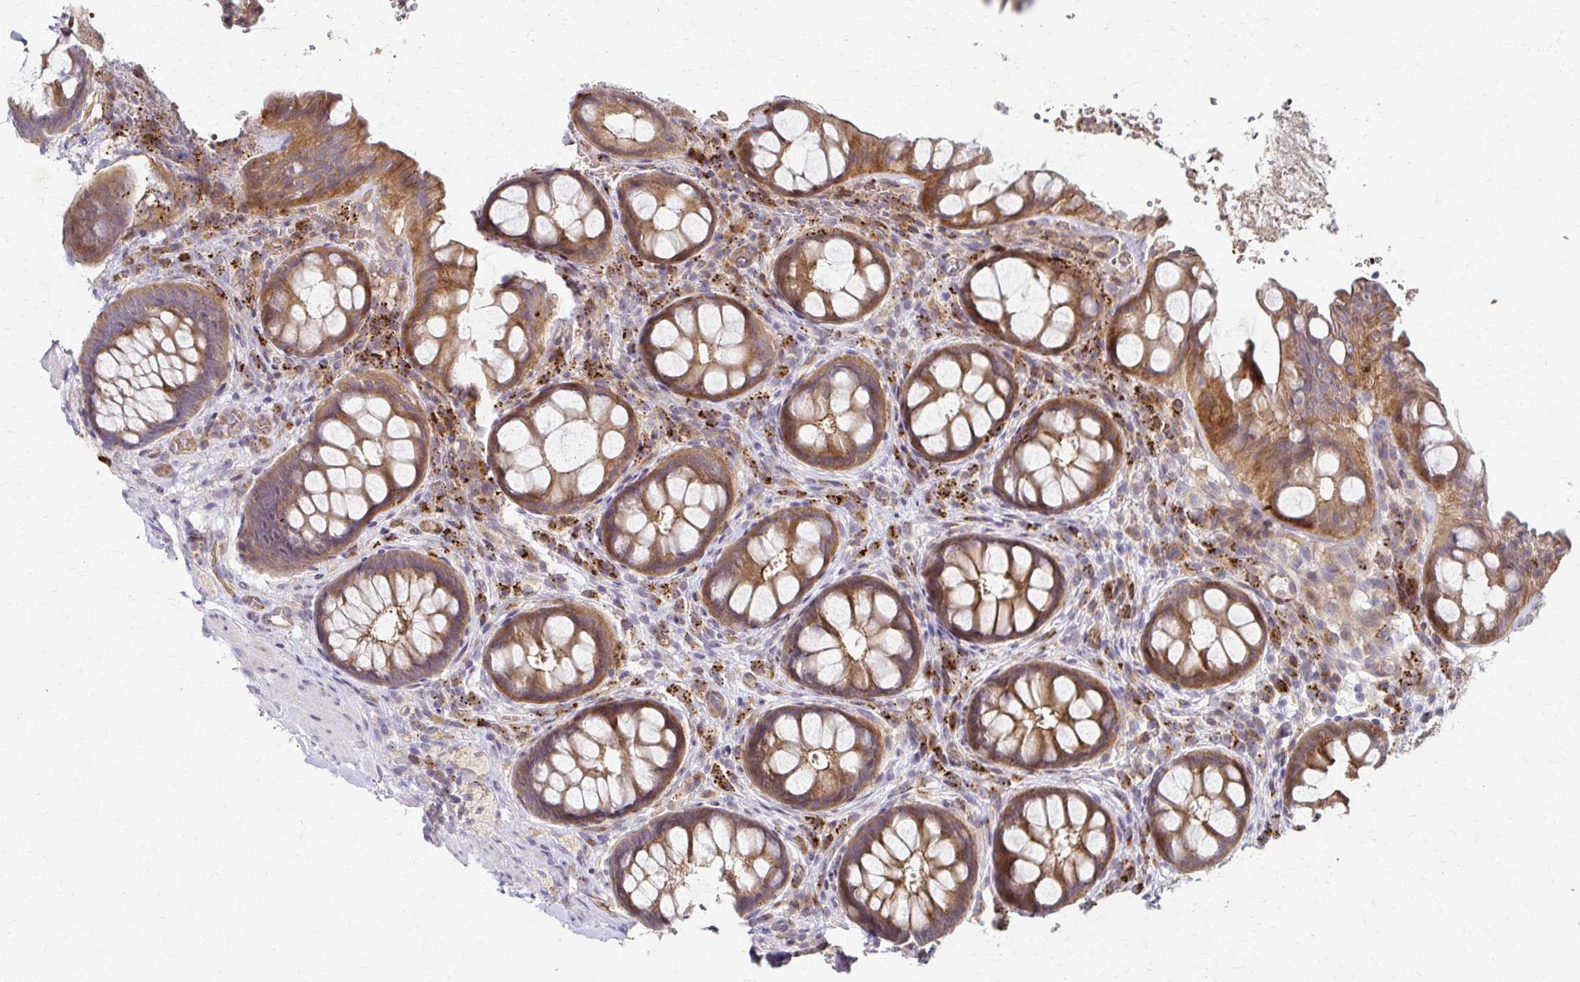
{"staining": {"intensity": "moderate", "quantity": "25%-75%", "location": "cytoplasmic/membranous"}, "tissue": "rectum", "cell_type": "Glandular cells", "image_type": "normal", "snomed": [{"axis": "morphology", "description": "Normal tissue, NOS"}, {"axis": "topography", "description": "Rectum"}], "caption": "Approximately 25%-75% of glandular cells in normal human rectum show moderate cytoplasmic/membranous protein staining as visualized by brown immunohistochemical staining.", "gene": "SKA2", "patient": {"sex": "female", "age": 69}}